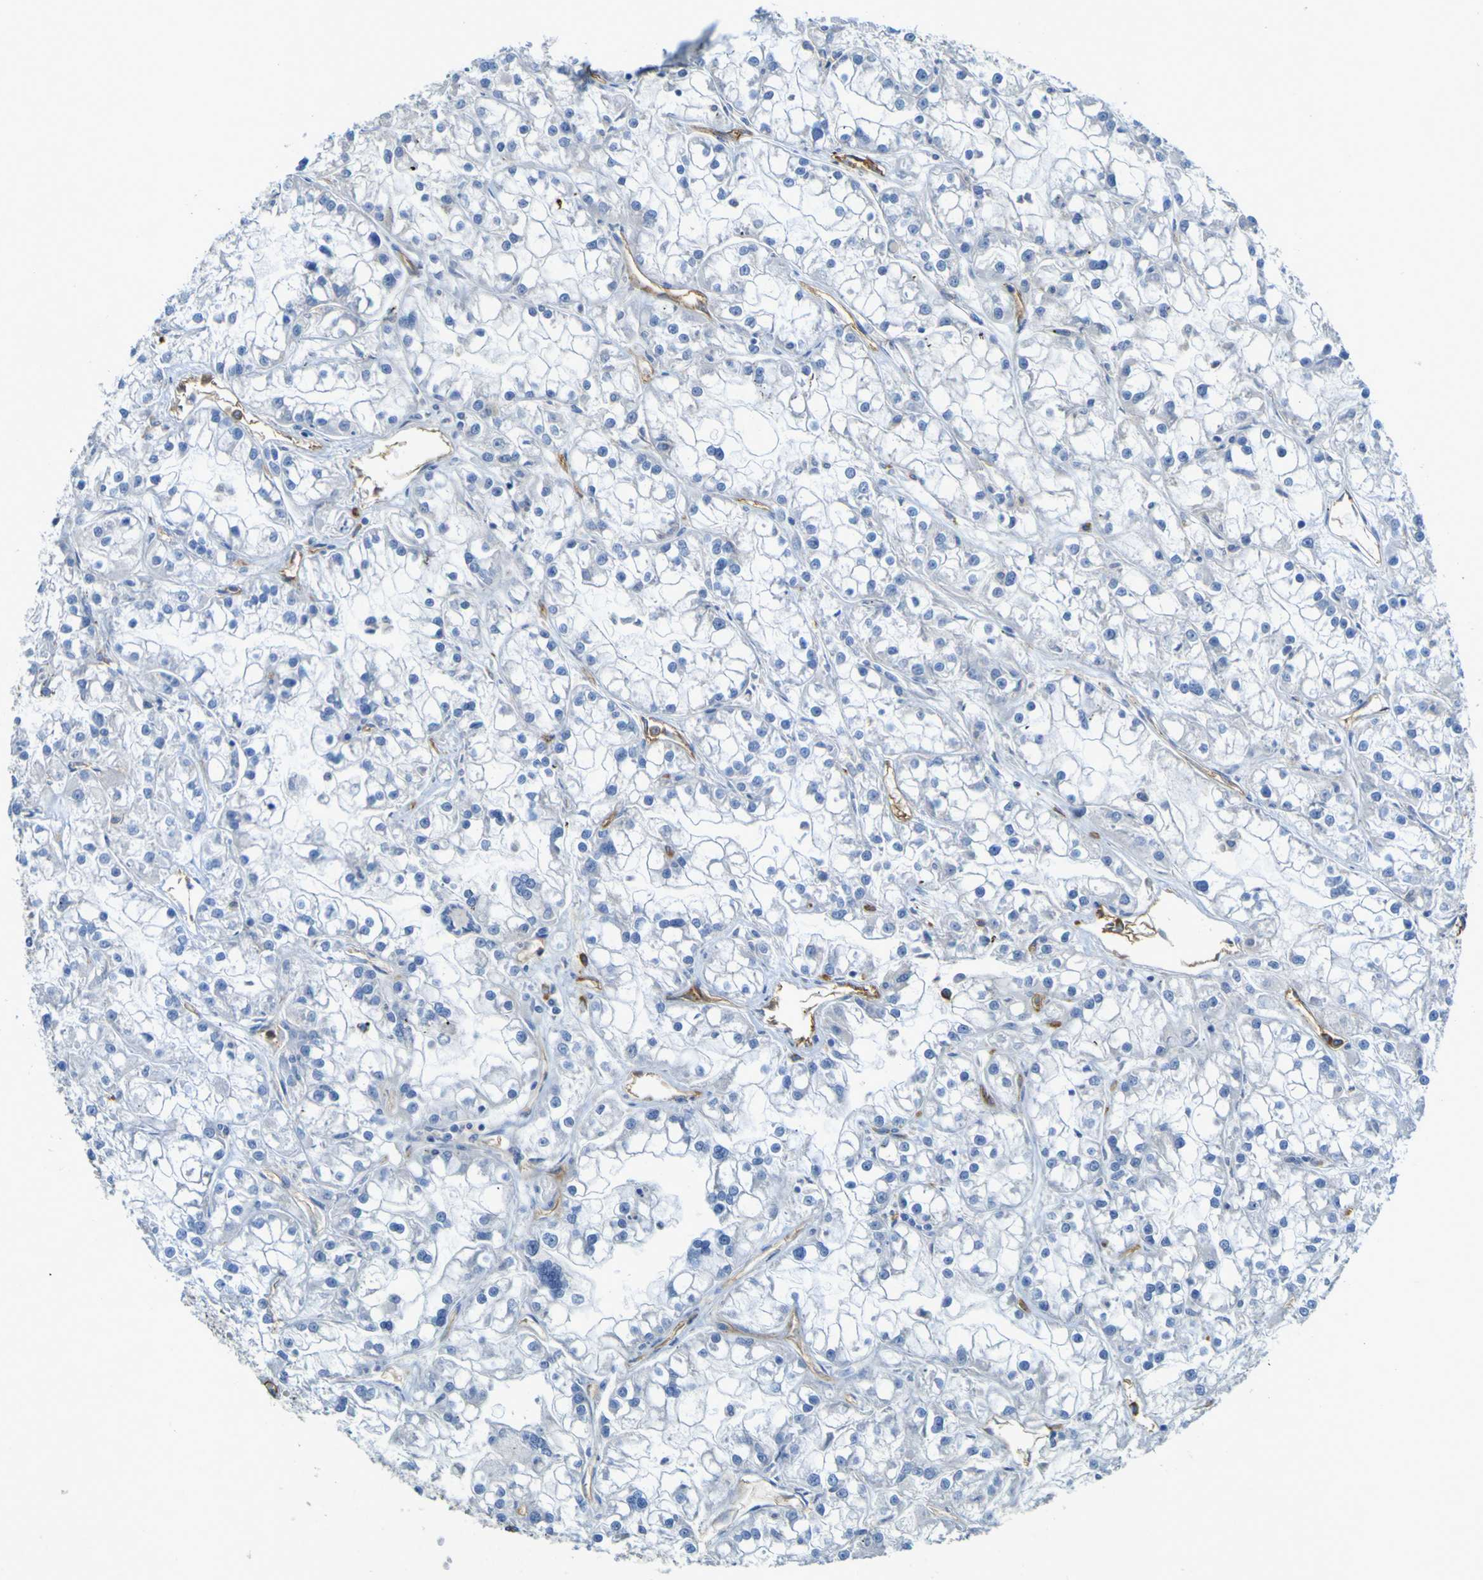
{"staining": {"intensity": "negative", "quantity": "none", "location": "none"}, "tissue": "renal cancer", "cell_type": "Tumor cells", "image_type": "cancer", "snomed": [{"axis": "morphology", "description": "Adenocarcinoma, NOS"}, {"axis": "topography", "description": "Kidney"}], "caption": "Tumor cells show no significant expression in adenocarcinoma (renal).", "gene": "CD93", "patient": {"sex": "female", "age": 52}}